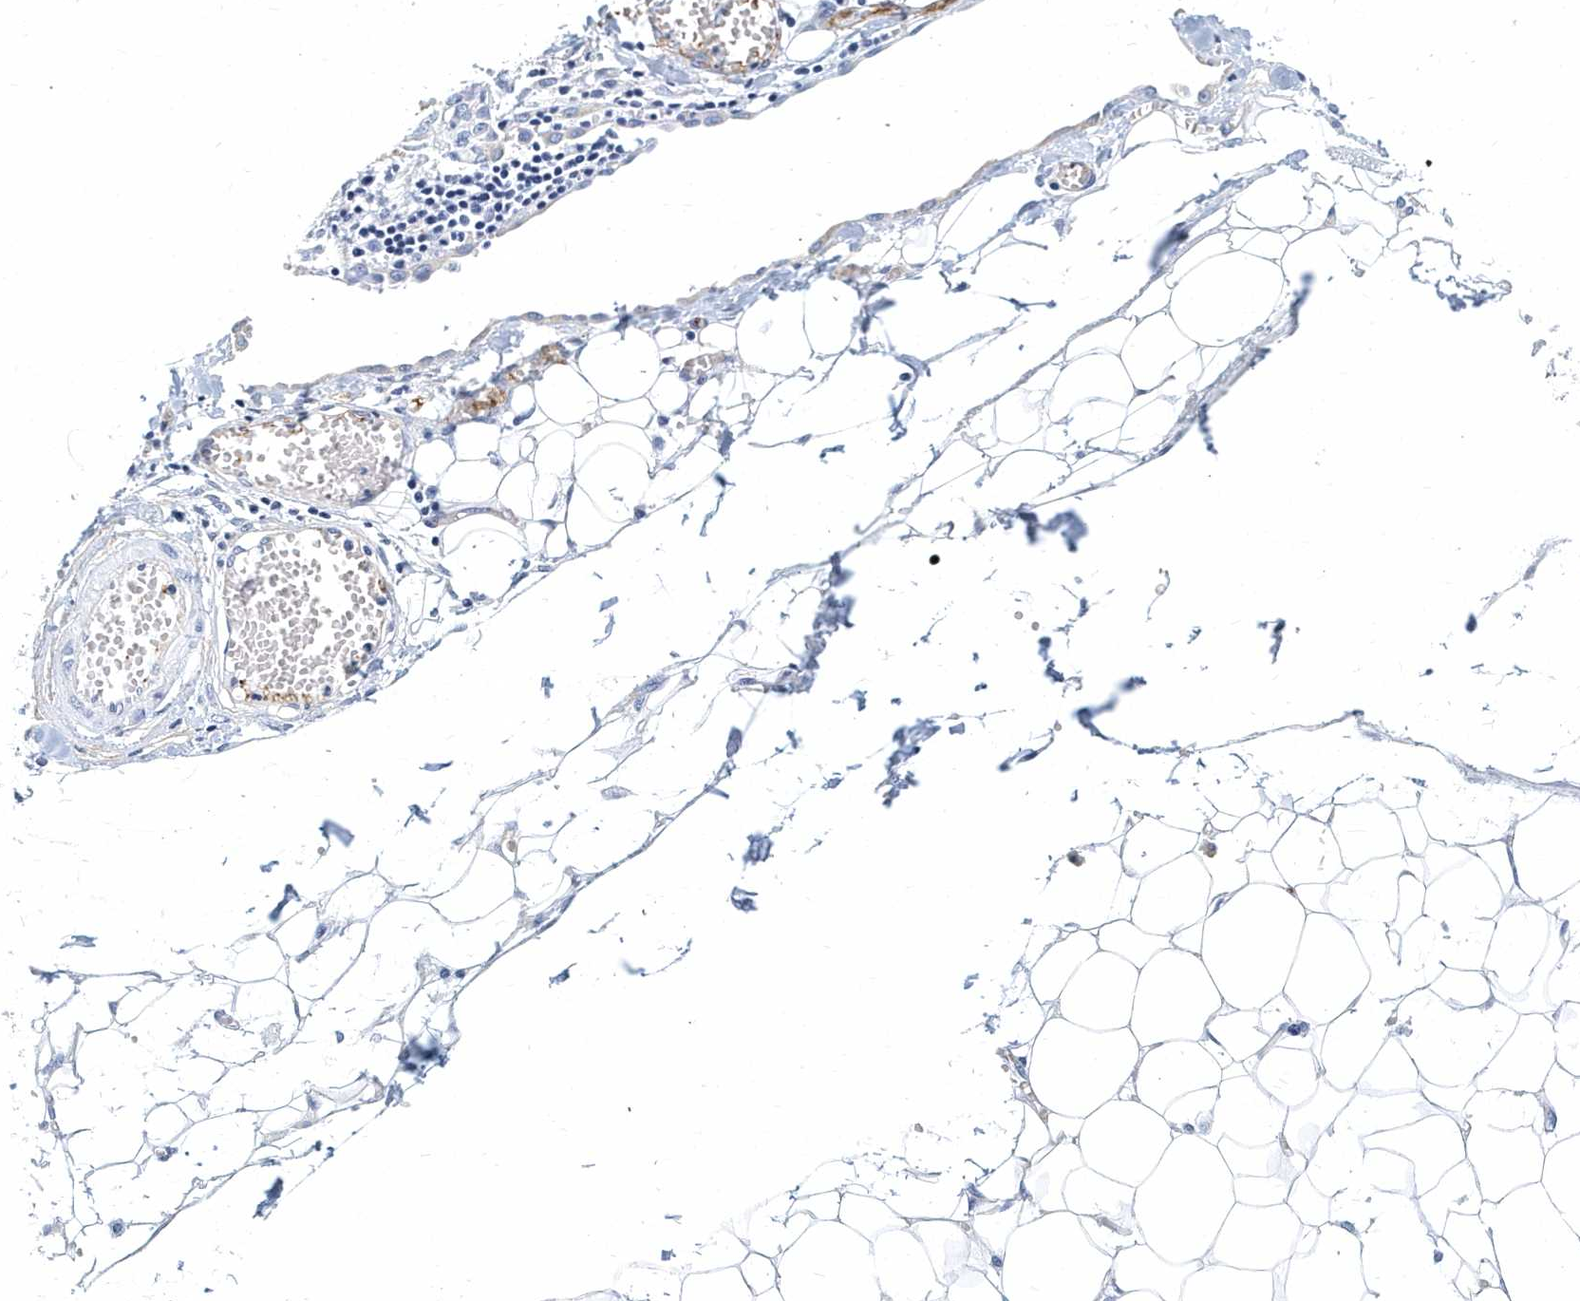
{"staining": {"intensity": "negative", "quantity": "none", "location": "none"}, "tissue": "ovarian cancer", "cell_type": "Tumor cells", "image_type": "cancer", "snomed": [{"axis": "morphology", "description": "Cystadenocarcinoma, serous, NOS"}, {"axis": "topography", "description": "Soft tissue"}, {"axis": "topography", "description": "Ovary"}], "caption": "Immunohistochemical staining of ovarian cancer (serous cystadenocarcinoma) shows no significant expression in tumor cells. The staining was performed using DAB to visualize the protein expression in brown, while the nuclei were stained in blue with hematoxylin (Magnification: 20x).", "gene": "ITGA2B", "patient": {"sex": "female", "age": 57}}